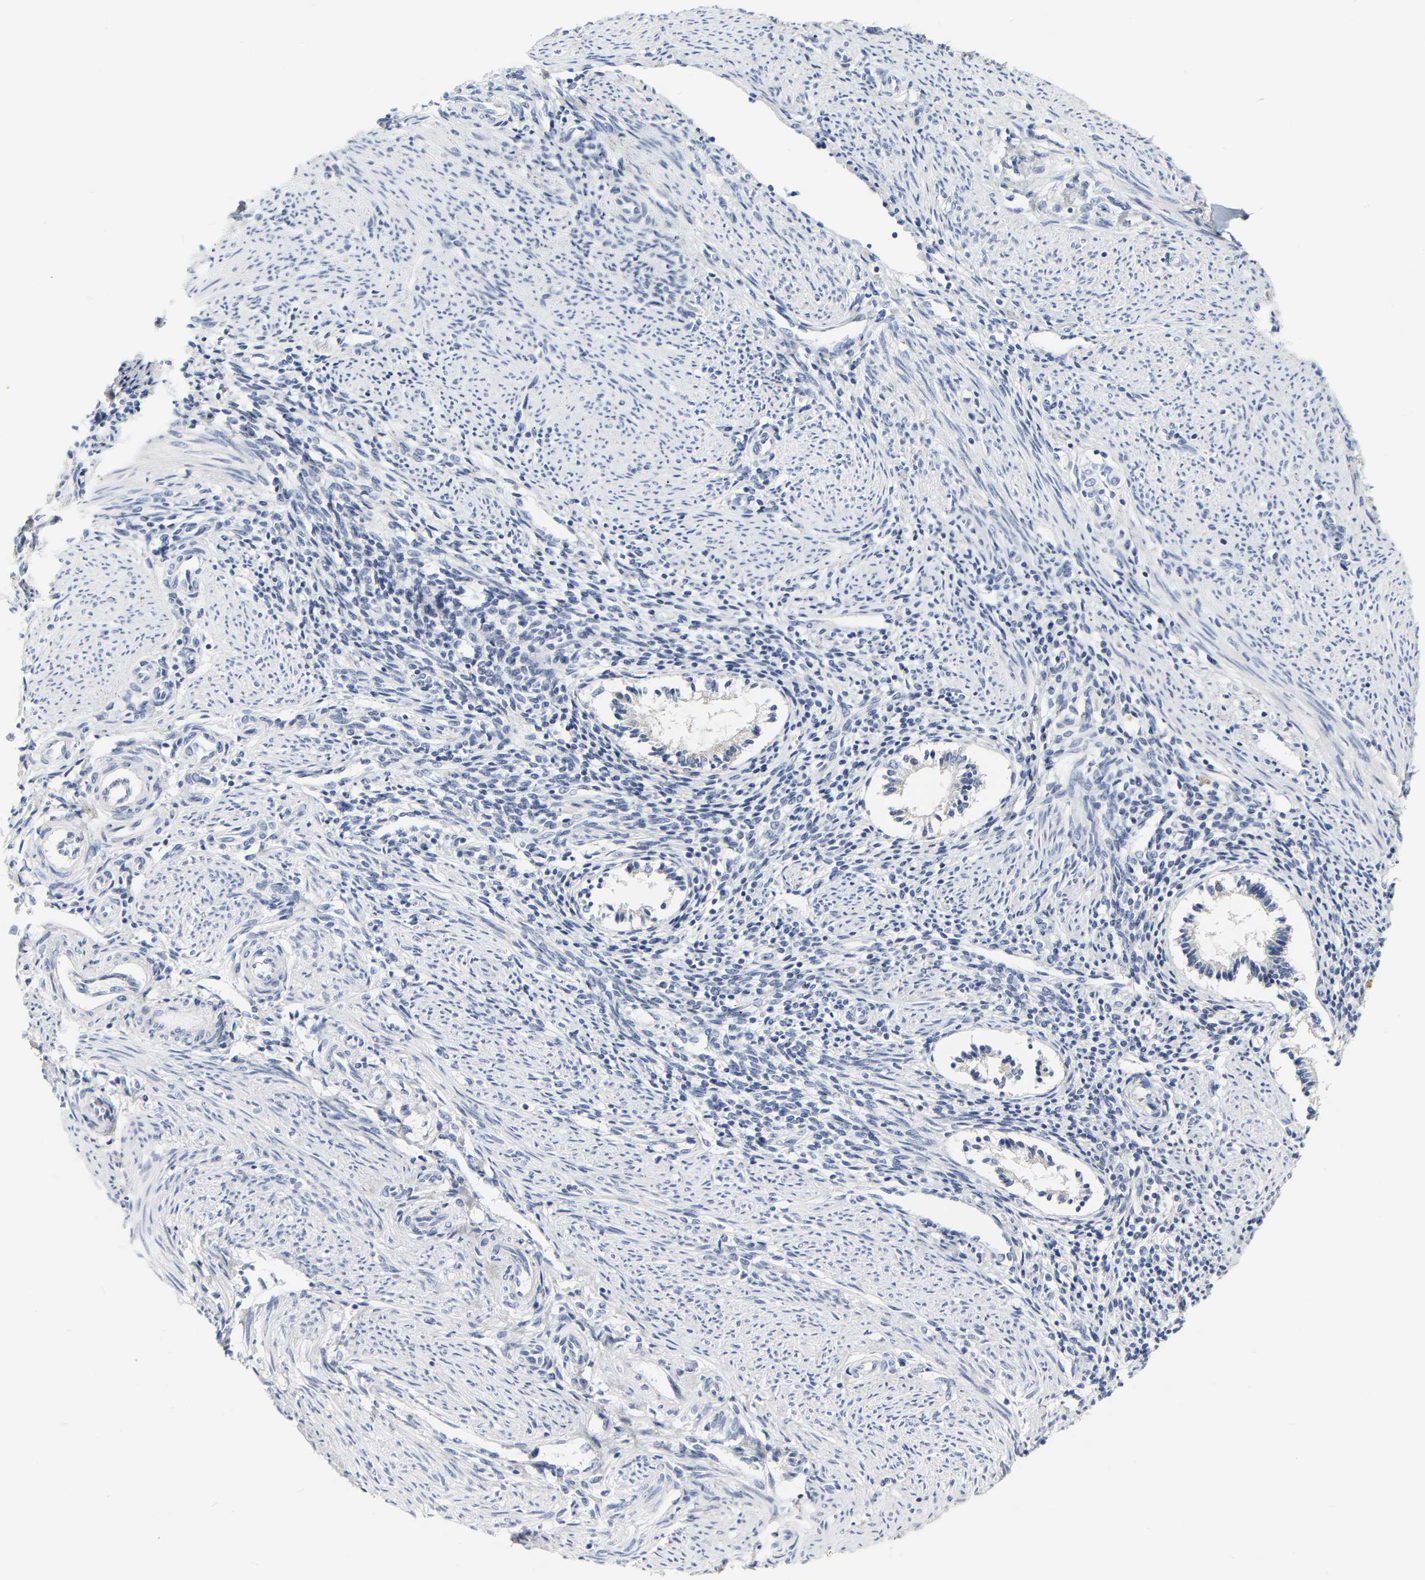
{"staining": {"intensity": "negative", "quantity": "none", "location": "none"}, "tissue": "endometrium", "cell_type": "Cells in endometrial stroma", "image_type": "normal", "snomed": [{"axis": "morphology", "description": "Normal tissue, NOS"}, {"axis": "topography", "description": "Endometrium"}], "caption": "Cells in endometrial stroma are negative for protein expression in normal human endometrium. Nuclei are stained in blue.", "gene": "KRT76", "patient": {"sex": "female", "age": 42}}